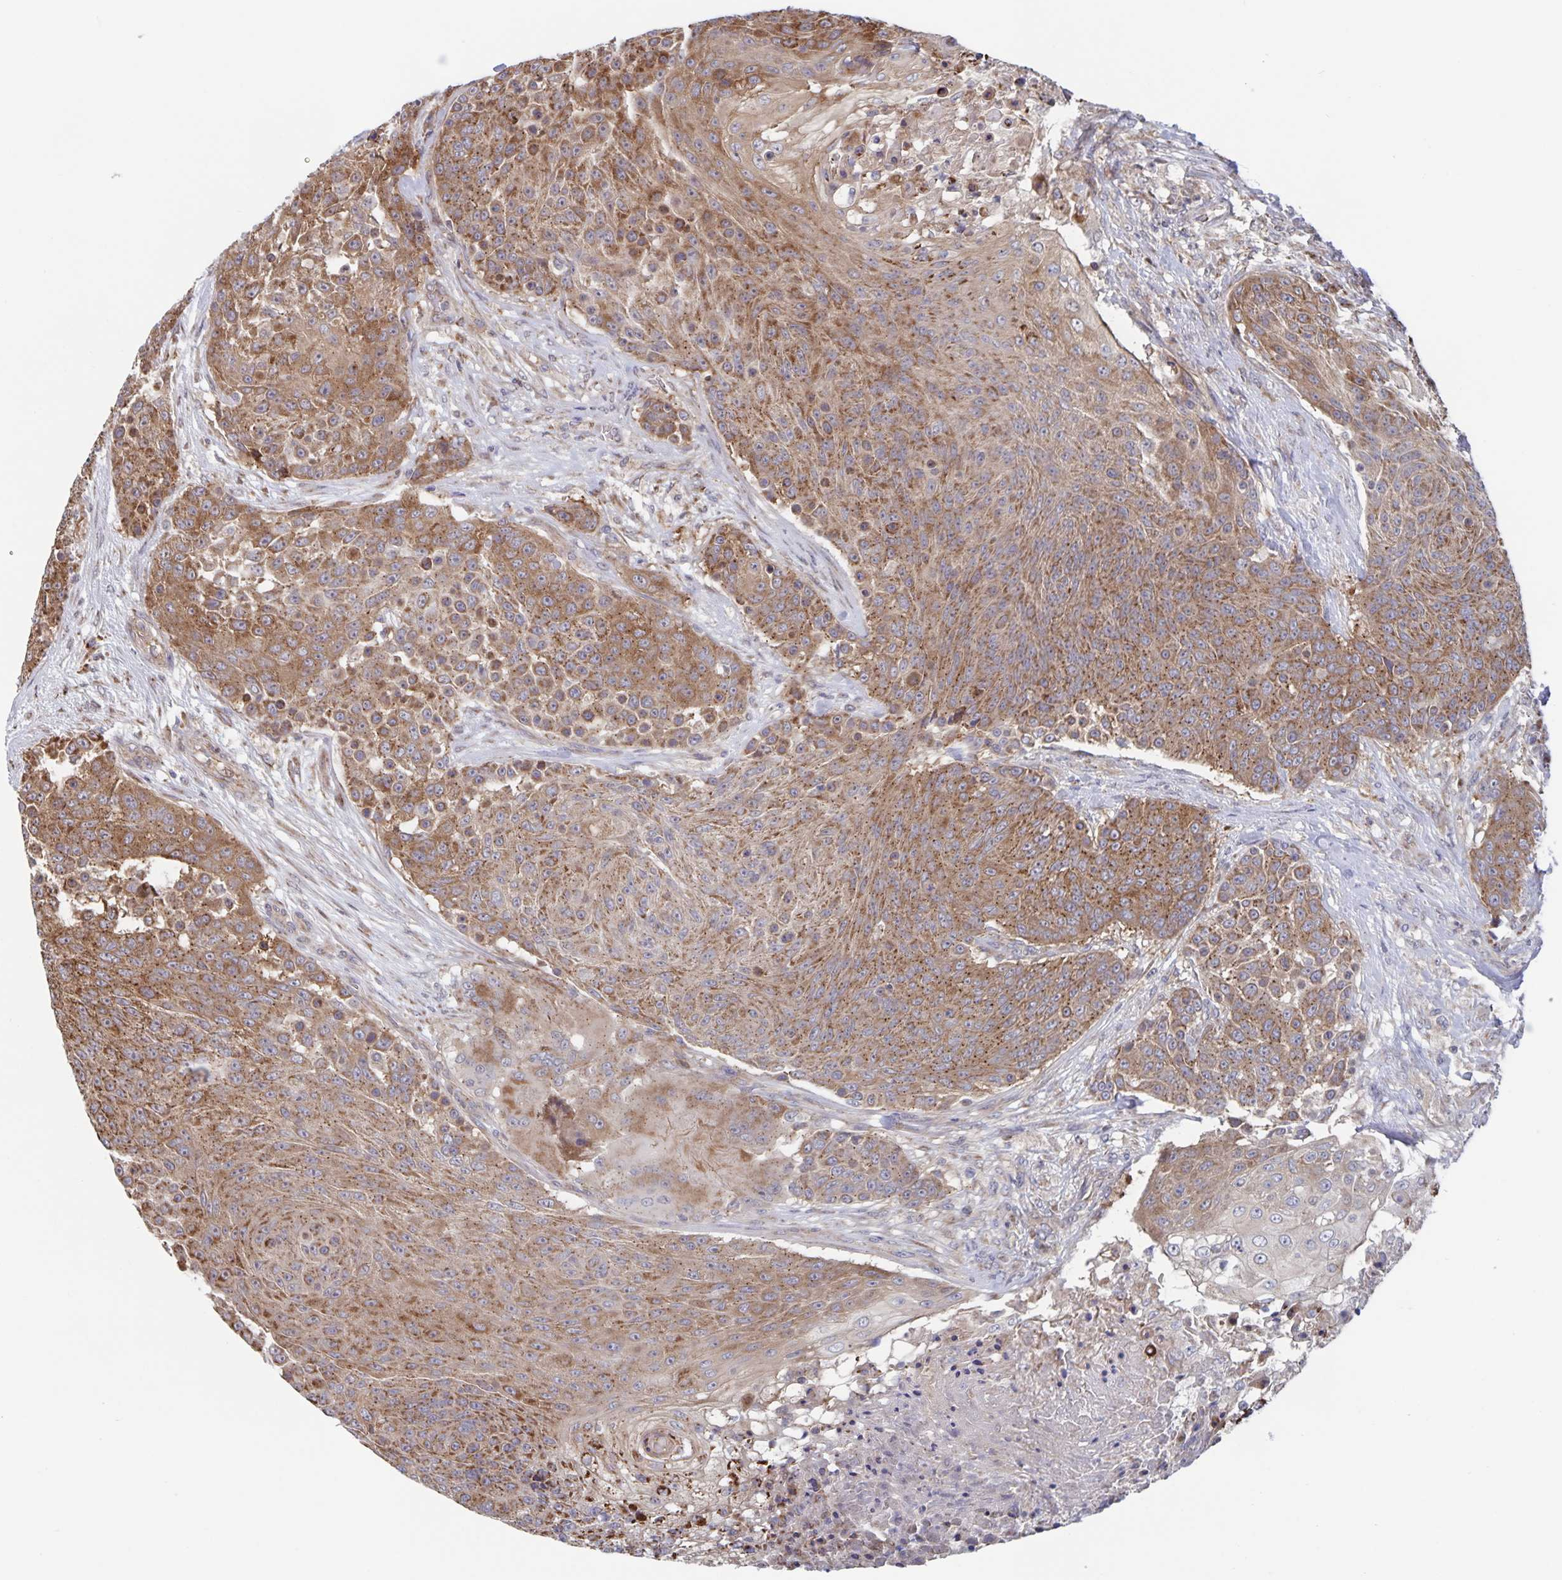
{"staining": {"intensity": "moderate", "quantity": ">75%", "location": "cytoplasmic/membranous"}, "tissue": "urothelial cancer", "cell_type": "Tumor cells", "image_type": "cancer", "snomed": [{"axis": "morphology", "description": "Urothelial carcinoma, High grade"}, {"axis": "topography", "description": "Urinary bladder"}], "caption": "Urothelial carcinoma (high-grade) stained with a protein marker exhibits moderate staining in tumor cells.", "gene": "ACACA", "patient": {"sex": "female", "age": 63}}